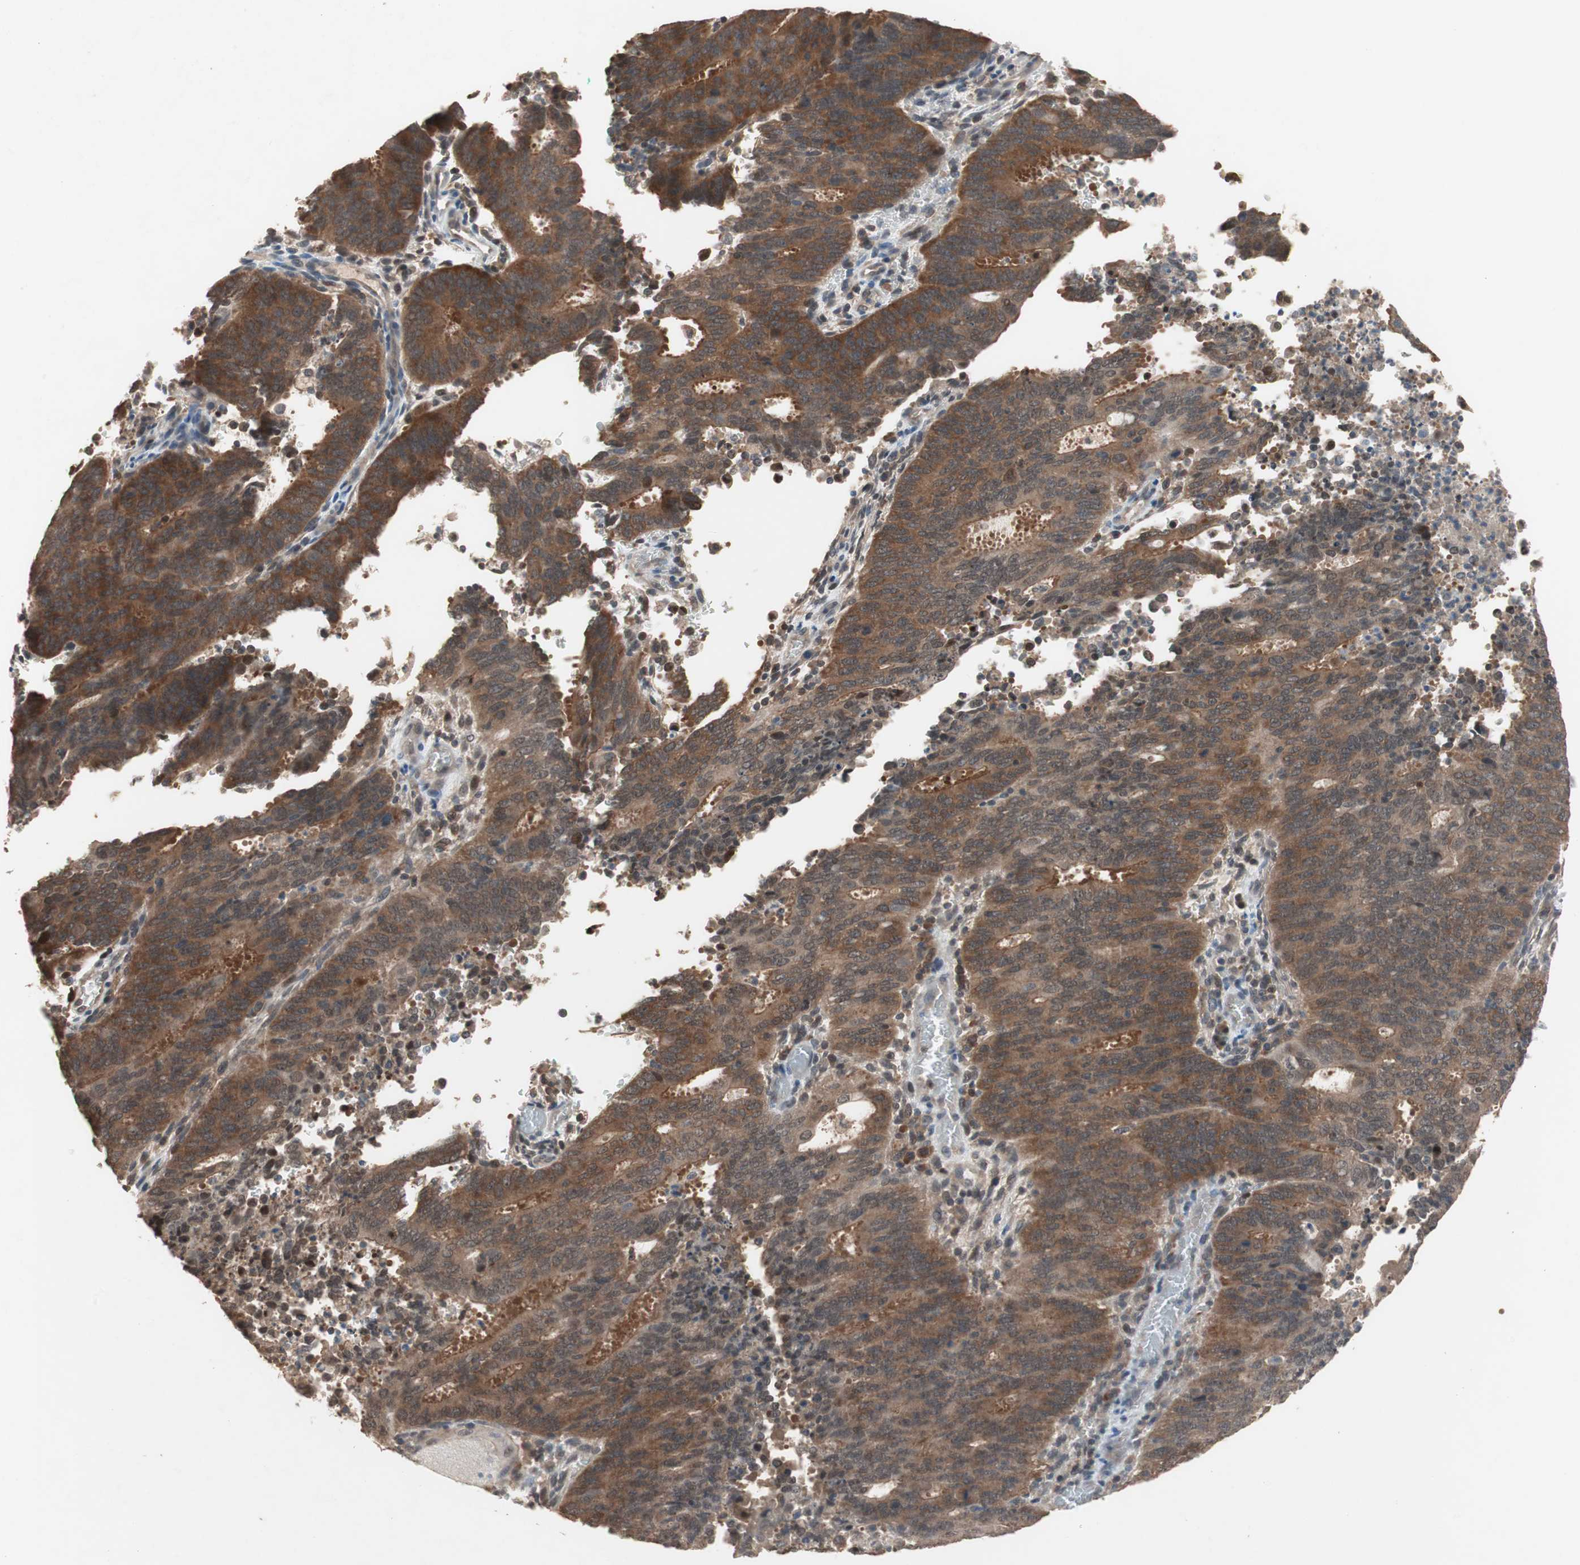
{"staining": {"intensity": "strong", "quantity": ">75%", "location": "cytoplasmic/membranous,nuclear"}, "tissue": "cervical cancer", "cell_type": "Tumor cells", "image_type": "cancer", "snomed": [{"axis": "morphology", "description": "Adenocarcinoma, NOS"}, {"axis": "topography", "description": "Cervix"}], "caption": "Immunohistochemistry (IHC) staining of adenocarcinoma (cervical), which reveals high levels of strong cytoplasmic/membranous and nuclear positivity in approximately >75% of tumor cells indicating strong cytoplasmic/membranous and nuclear protein staining. The staining was performed using DAB (brown) for protein detection and nuclei were counterstained in hematoxylin (blue).", "gene": "GART", "patient": {"sex": "female", "age": 44}}